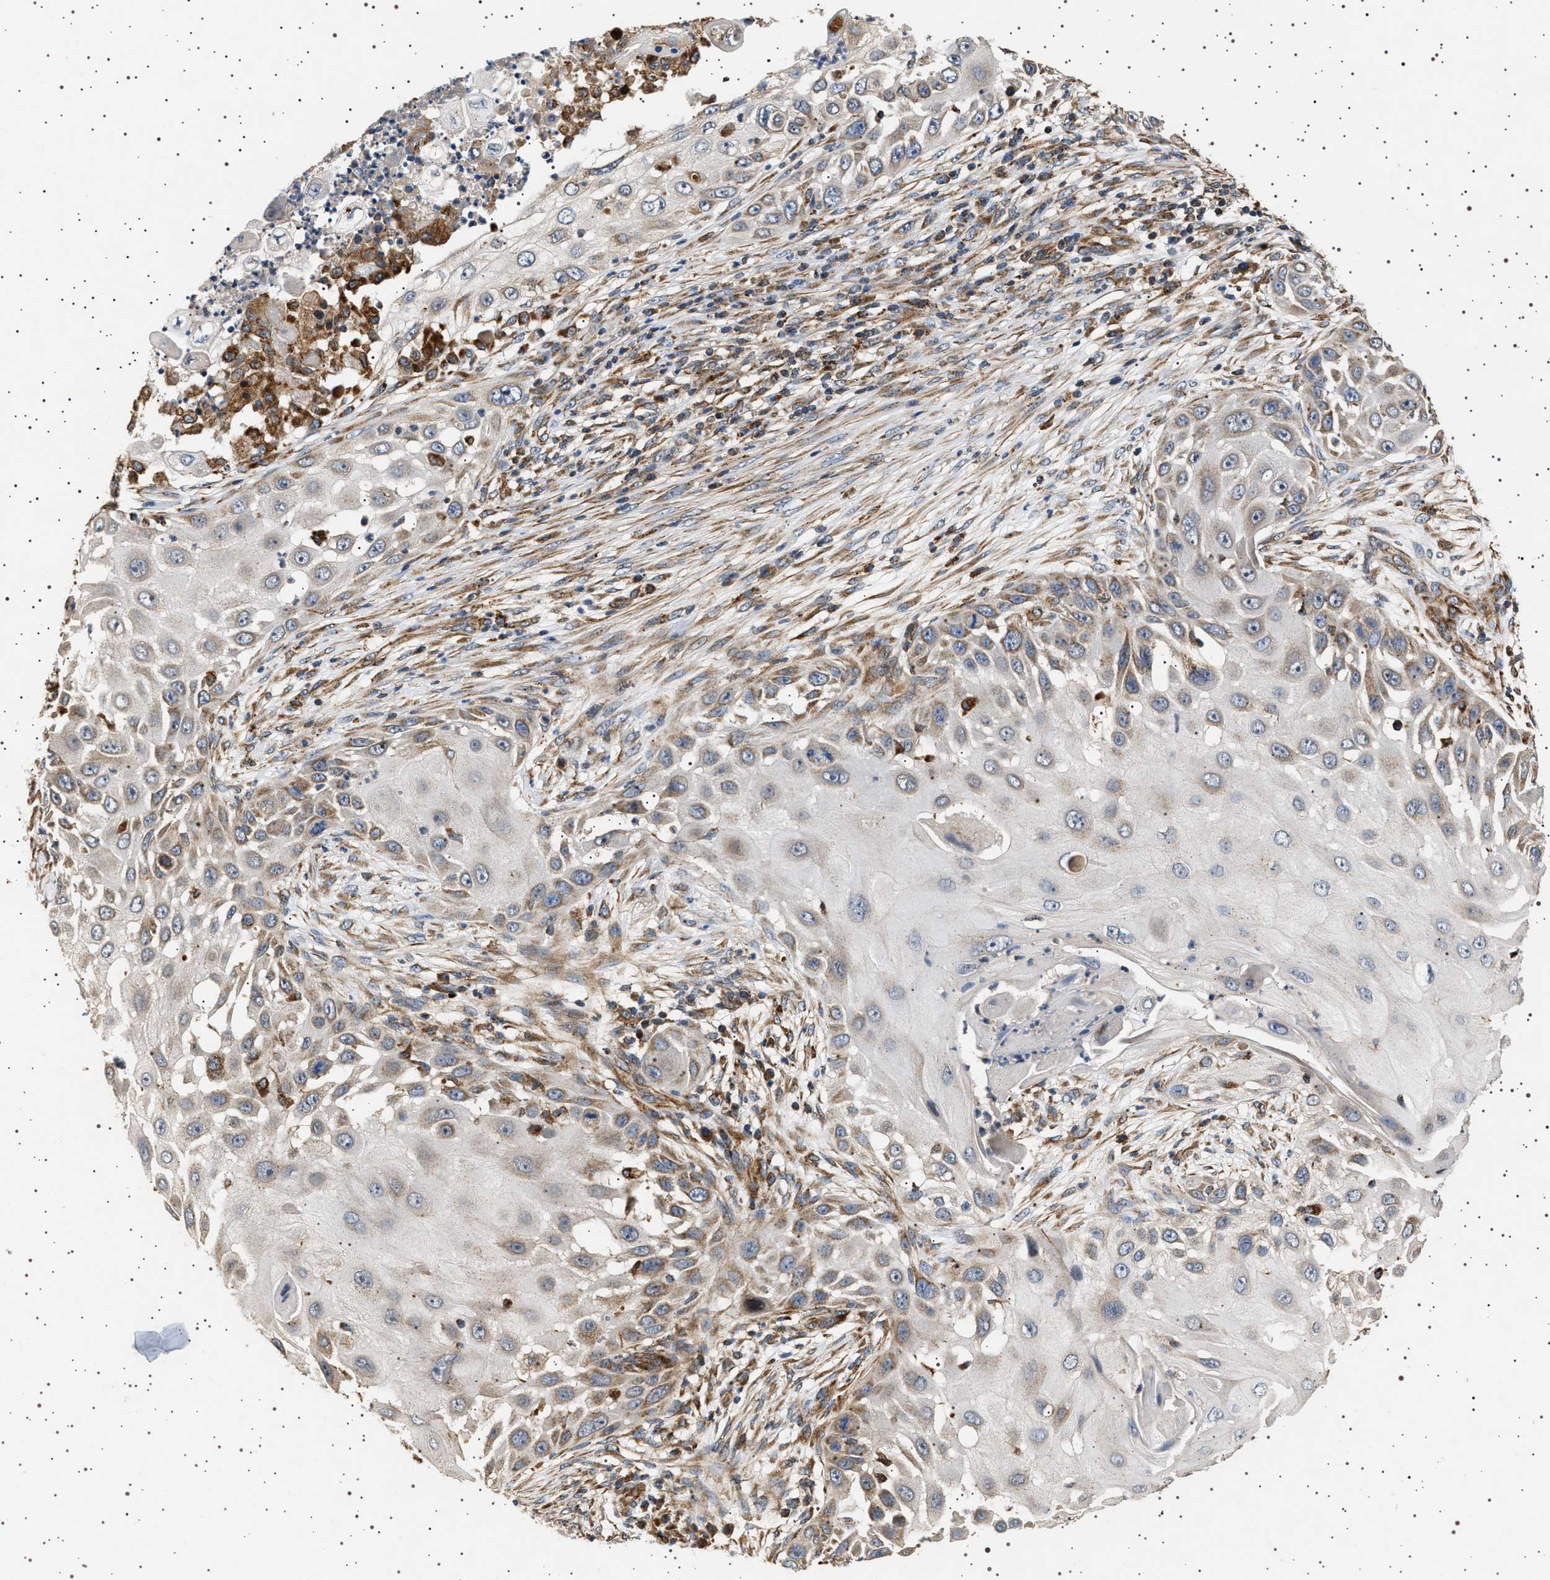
{"staining": {"intensity": "moderate", "quantity": "25%-75%", "location": "cytoplasmic/membranous"}, "tissue": "skin cancer", "cell_type": "Tumor cells", "image_type": "cancer", "snomed": [{"axis": "morphology", "description": "Squamous cell carcinoma, NOS"}, {"axis": "topography", "description": "Skin"}], "caption": "Brown immunohistochemical staining in human skin cancer demonstrates moderate cytoplasmic/membranous staining in about 25%-75% of tumor cells. (Brightfield microscopy of DAB IHC at high magnification).", "gene": "TRUB2", "patient": {"sex": "female", "age": 44}}